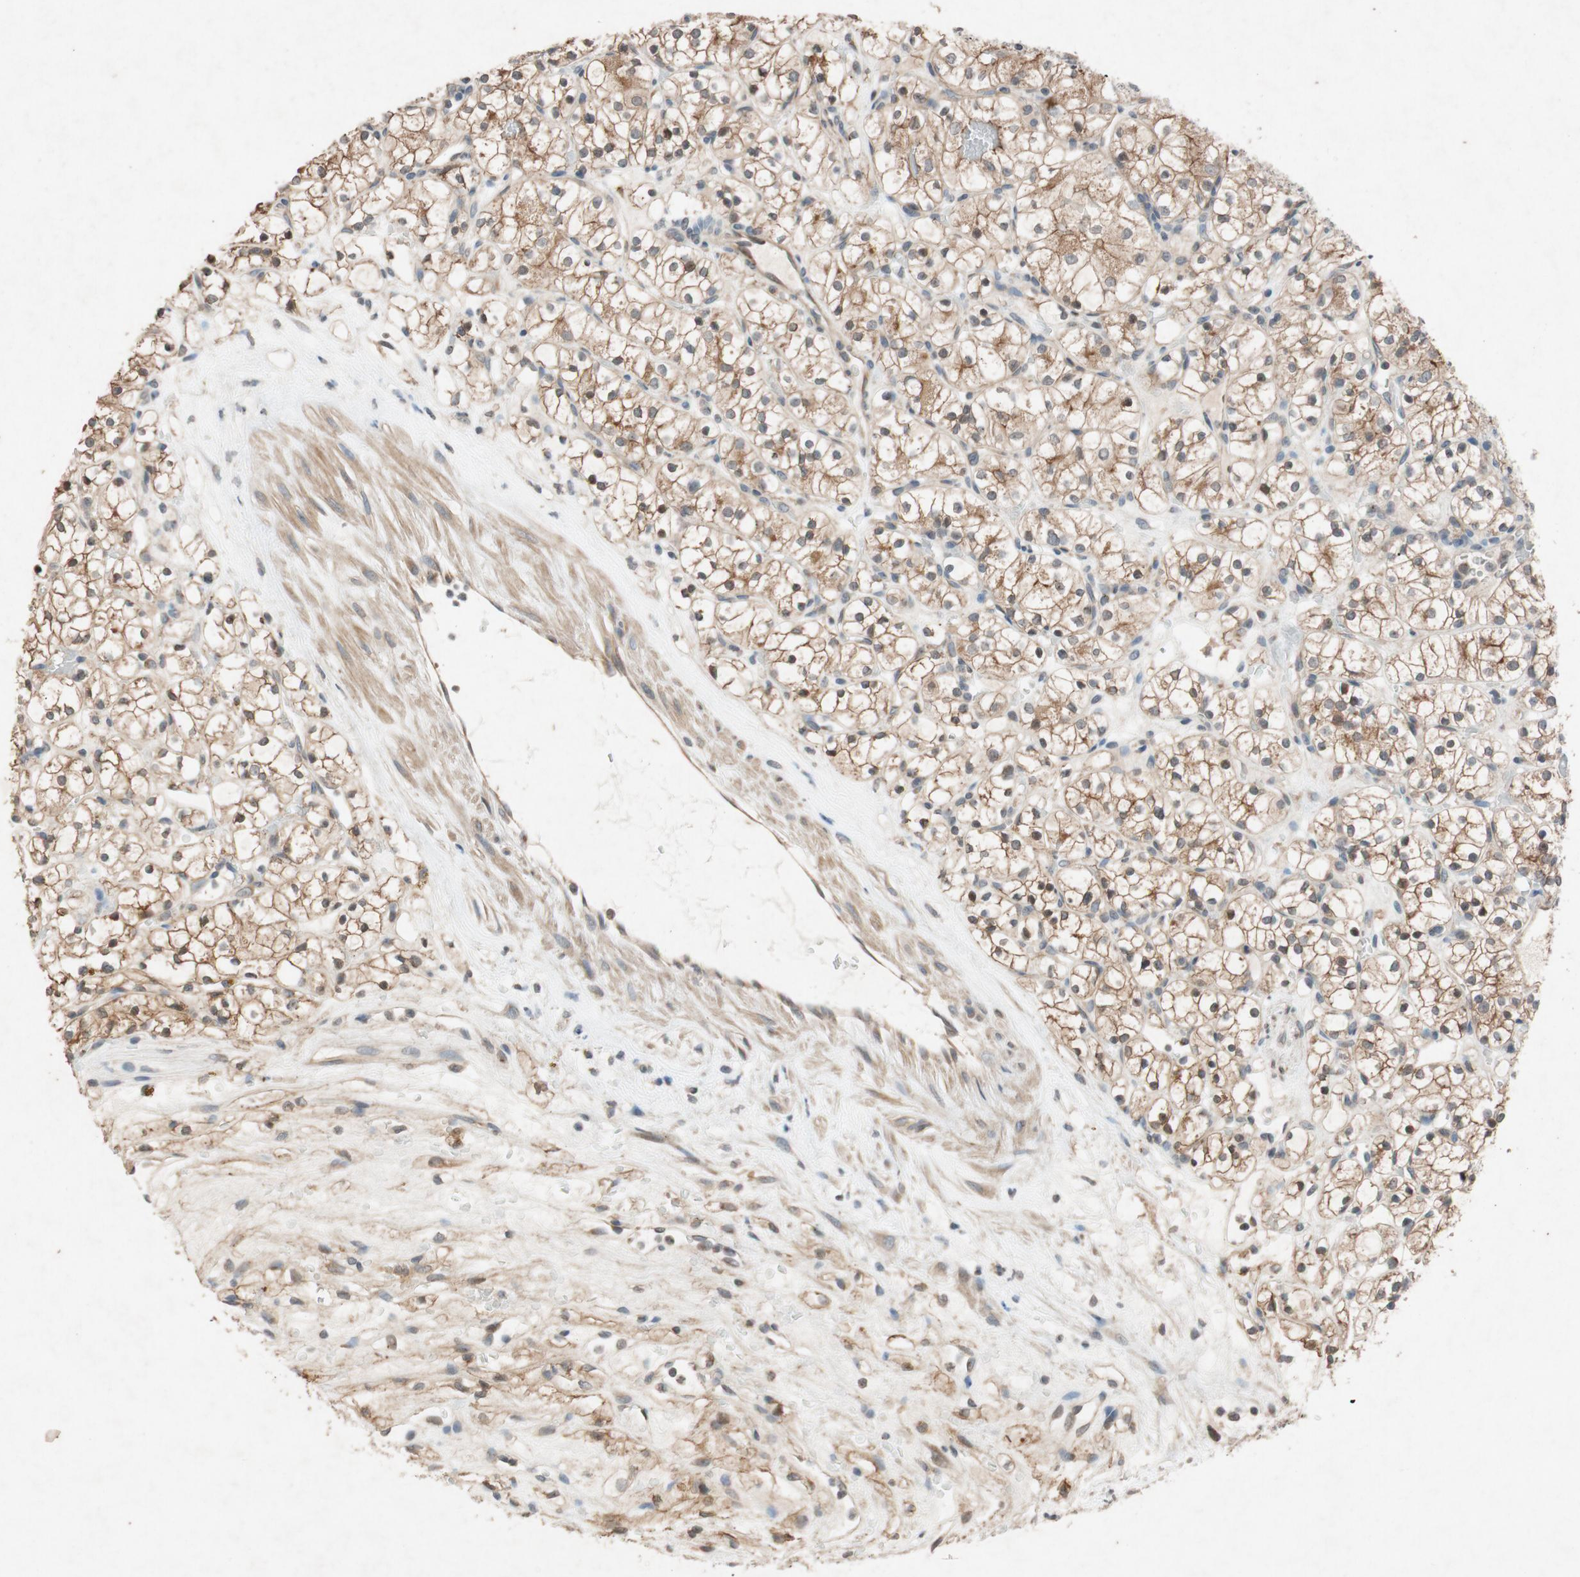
{"staining": {"intensity": "moderate", "quantity": ">75%", "location": "cytoplasmic/membranous"}, "tissue": "renal cancer", "cell_type": "Tumor cells", "image_type": "cancer", "snomed": [{"axis": "morphology", "description": "Adenocarcinoma, NOS"}, {"axis": "topography", "description": "Kidney"}], "caption": "Immunohistochemical staining of adenocarcinoma (renal) displays moderate cytoplasmic/membranous protein staining in approximately >75% of tumor cells.", "gene": "ATP2C1", "patient": {"sex": "female", "age": 60}}